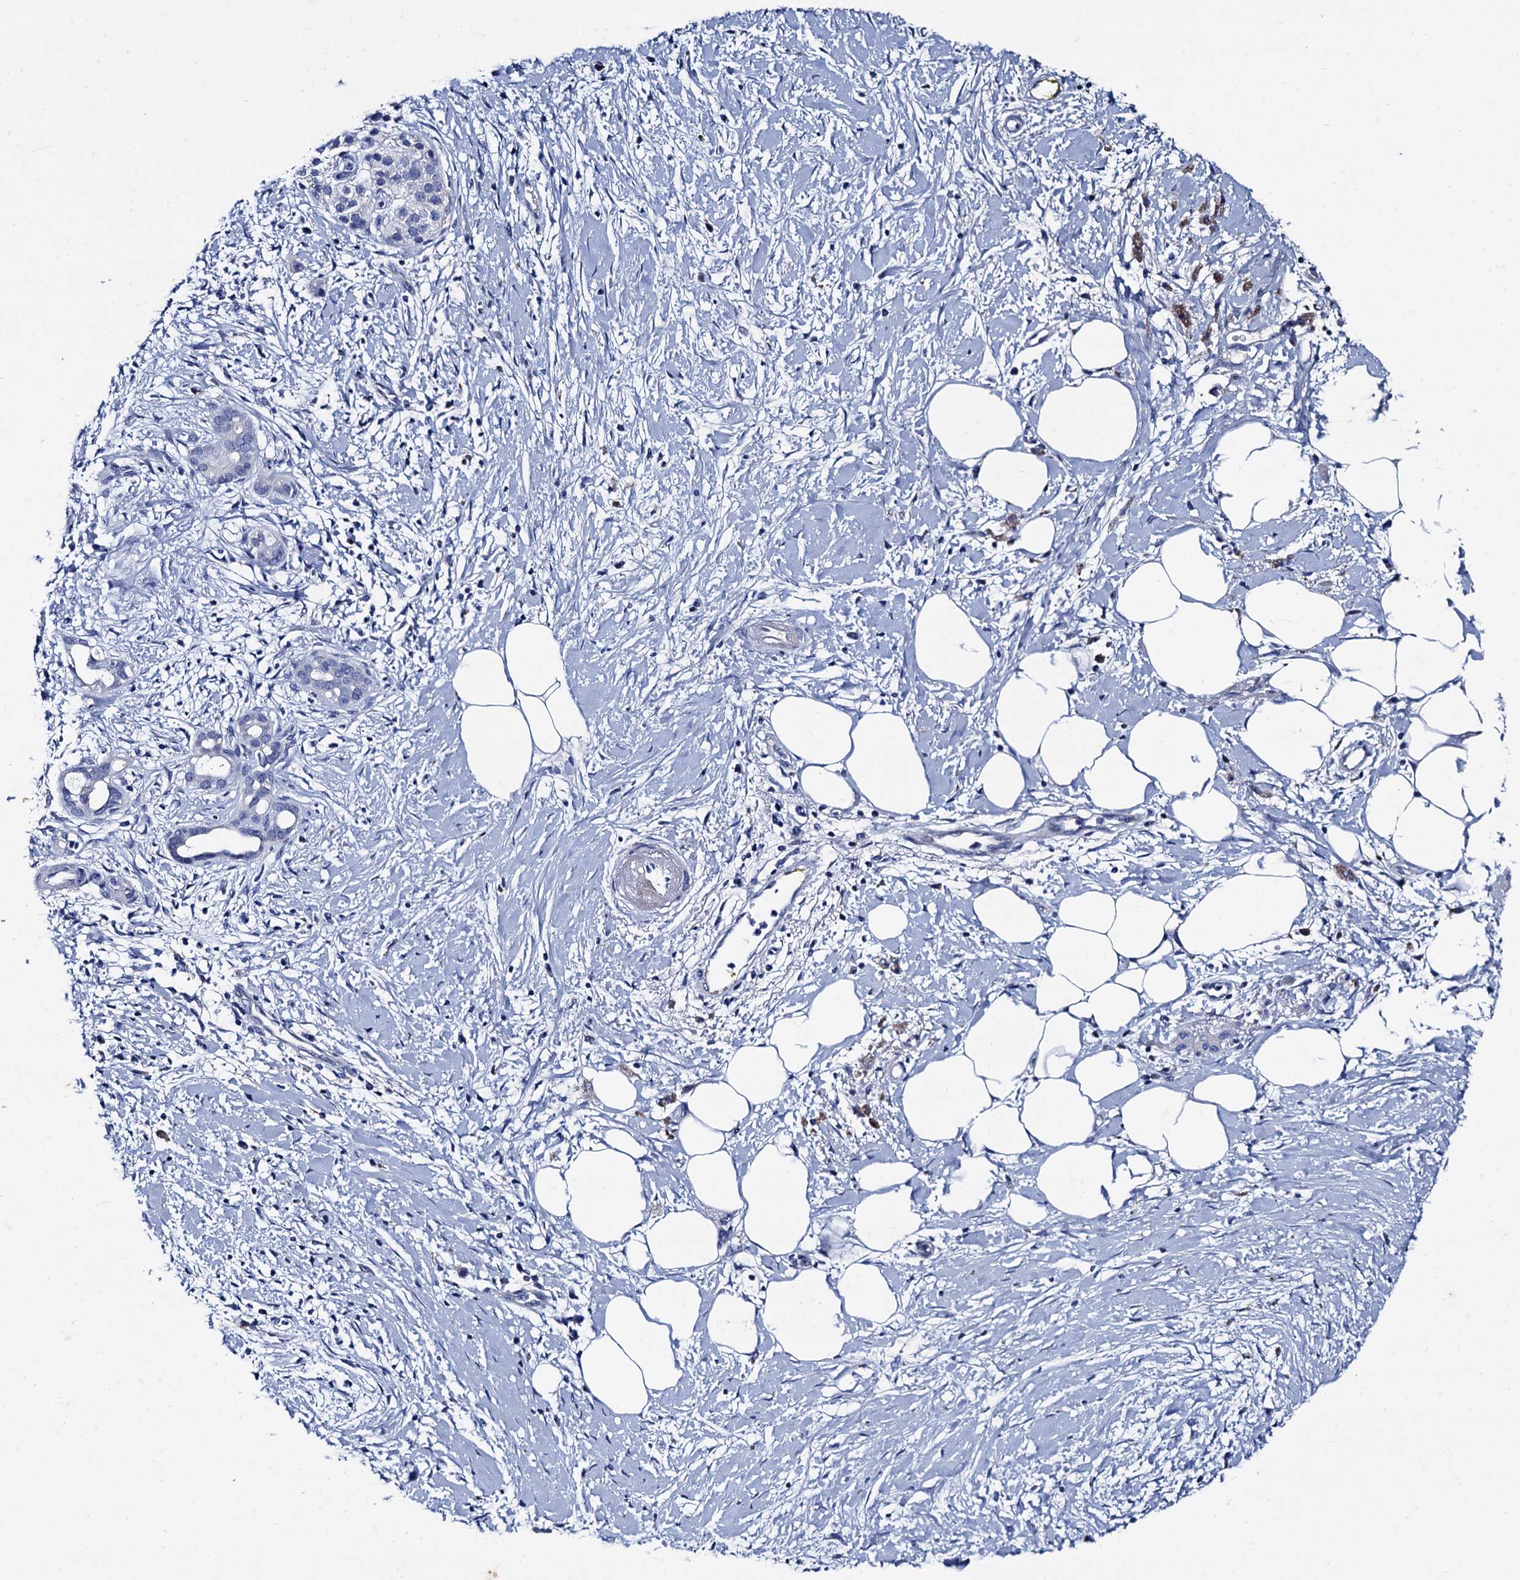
{"staining": {"intensity": "negative", "quantity": "none", "location": "none"}, "tissue": "pancreatic cancer", "cell_type": "Tumor cells", "image_type": "cancer", "snomed": [{"axis": "morphology", "description": "Adenocarcinoma, NOS"}, {"axis": "topography", "description": "Pancreas"}], "caption": "Human pancreatic cancer stained for a protein using immunohistochemistry demonstrates no positivity in tumor cells.", "gene": "TMEM72", "patient": {"sex": "male", "age": 58}}